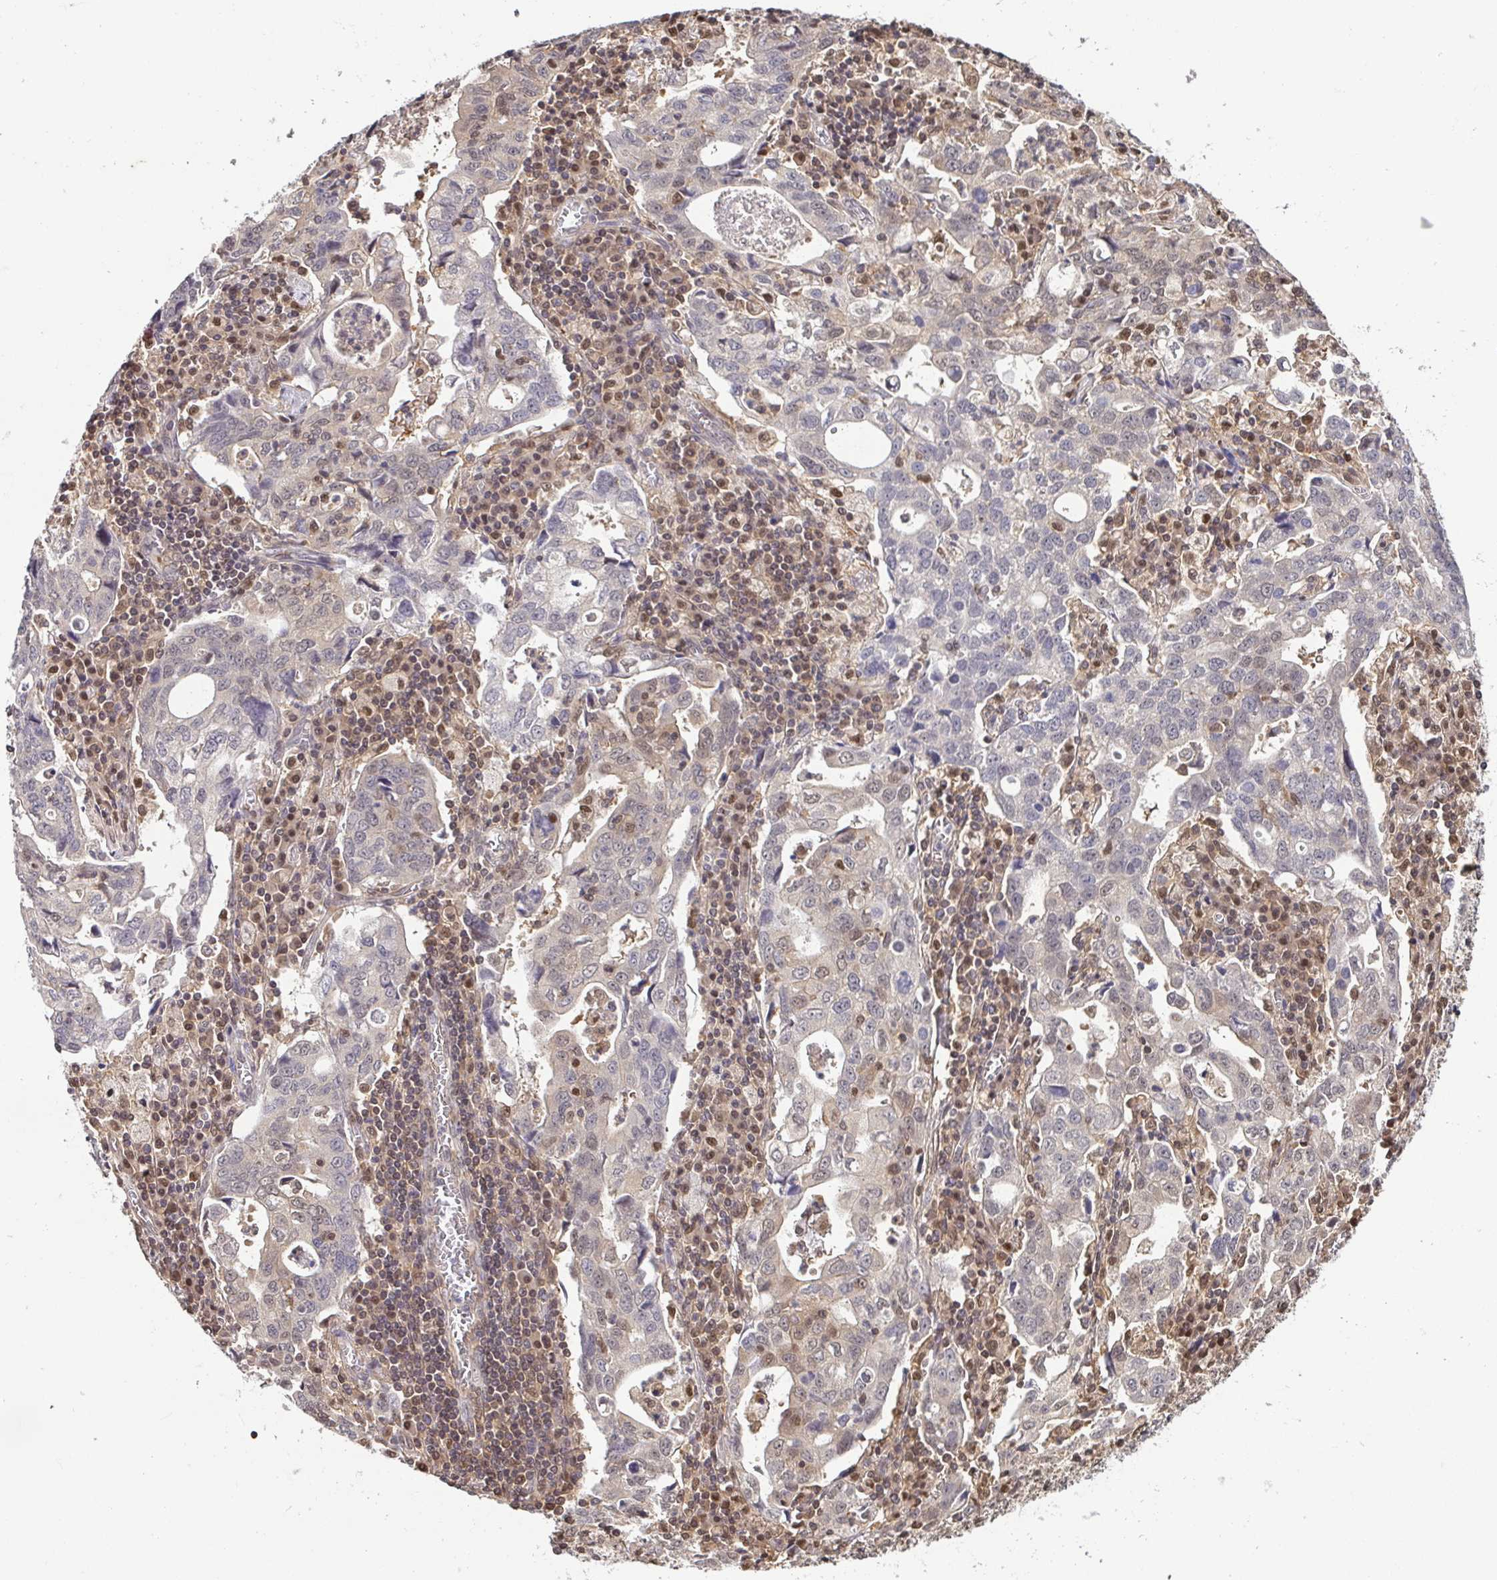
{"staining": {"intensity": "moderate", "quantity": "<25%", "location": "cytoplasmic/membranous,nuclear"}, "tissue": "stomach cancer", "cell_type": "Tumor cells", "image_type": "cancer", "snomed": [{"axis": "morphology", "description": "Adenocarcinoma, NOS"}, {"axis": "topography", "description": "Stomach, upper"}], "caption": "The immunohistochemical stain labels moderate cytoplasmic/membranous and nuclear positivity in tumor cells of adenocarcinoma (stomach) tissue.", "gene": "PSMB9", "patient": {"sex": "male", "age": 85}}